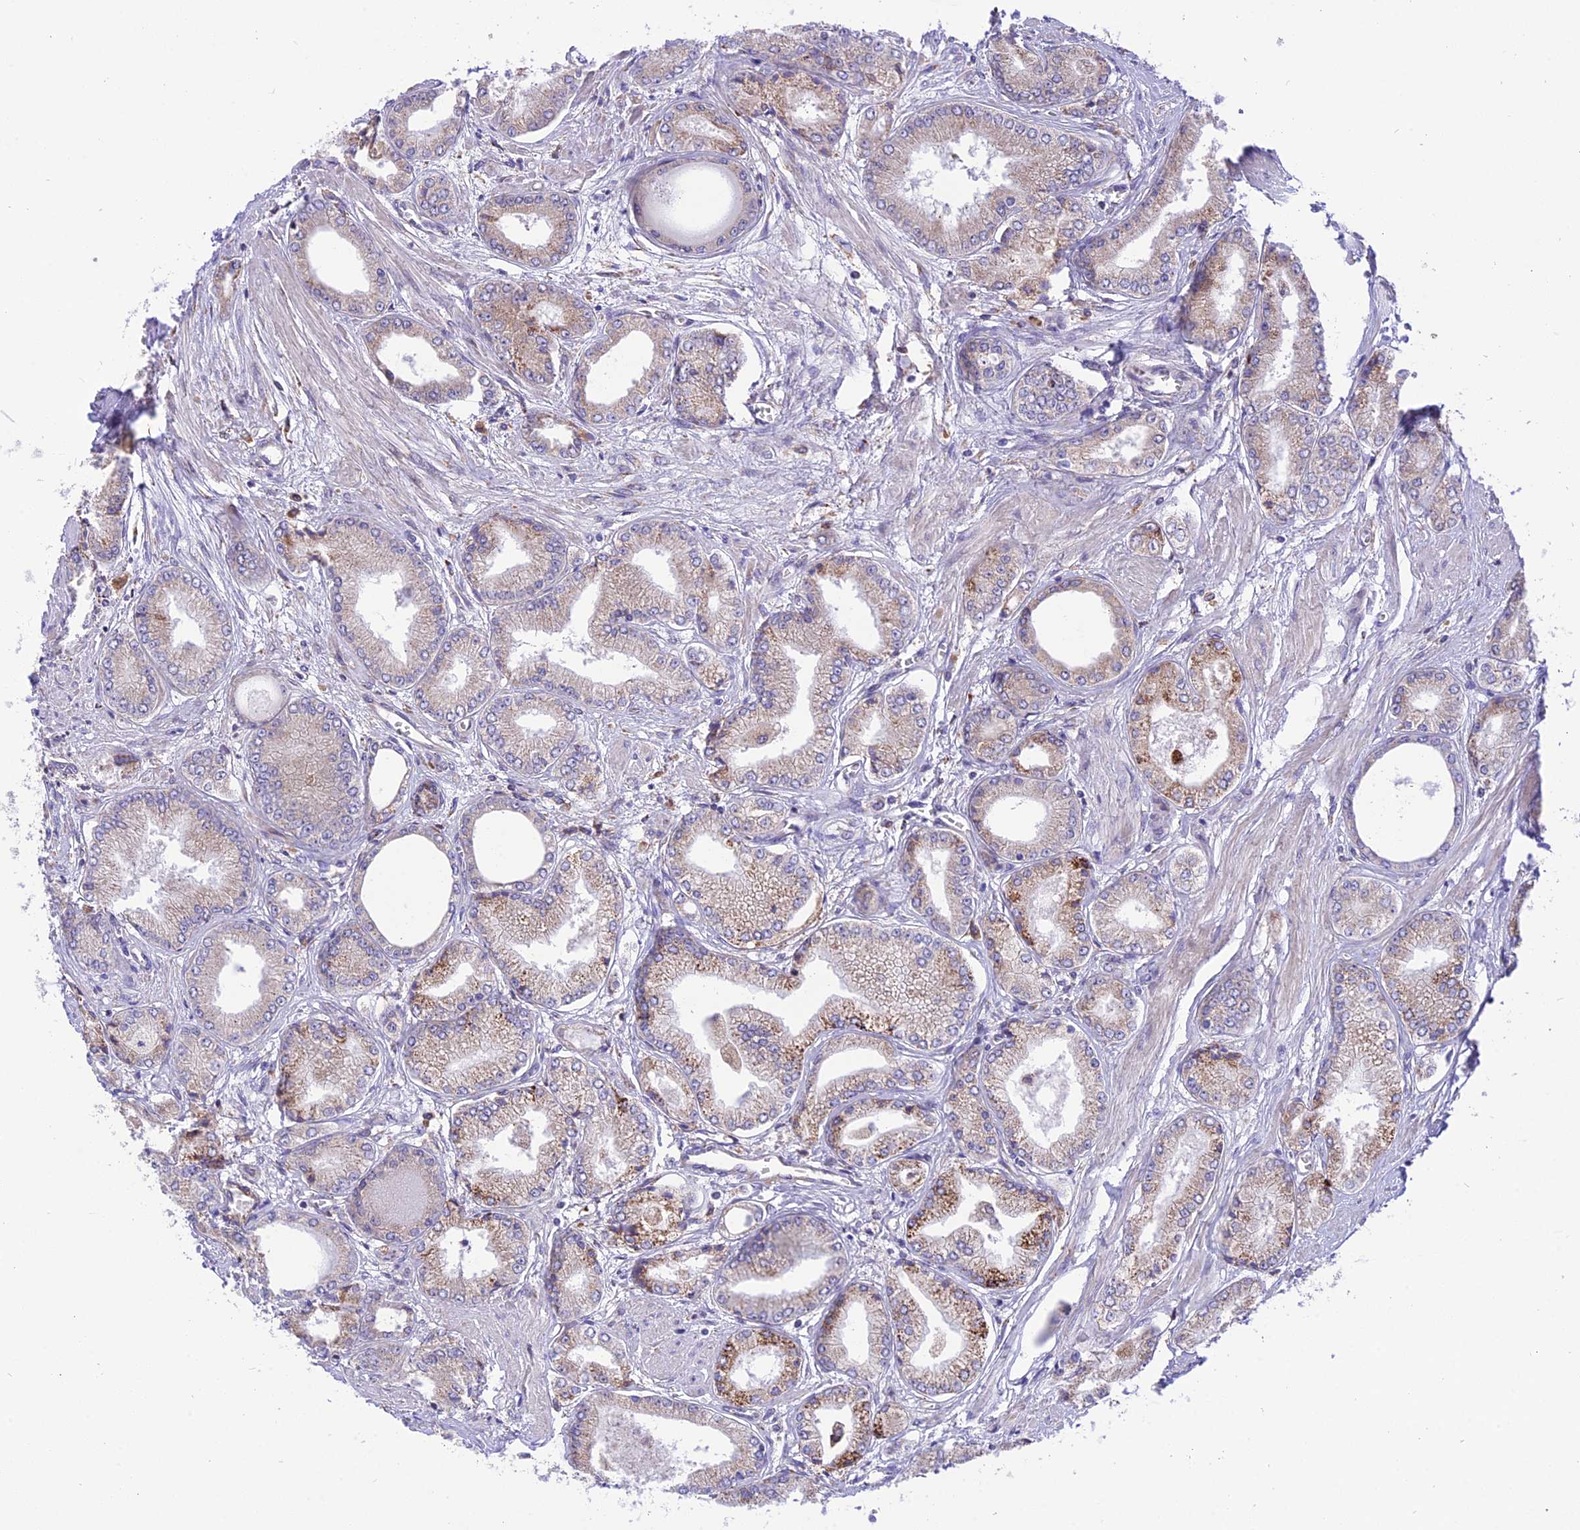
{"staining": {"intensity": "moderate", "quantity": "<25%", "location": "cytoplasmic/membranous"}, "tissue": "prostate cancer", "cell_type": "Tumor cells", "image_type": "cancer", "snomed": [{"axis": "morphology", "description": "Adenocarcinoma, Low grade"}, {"axis": "topography", "description": "Prostate"}], "caption": "Tumor cells show low levels of moderate cytoplasmic/membranous staining in approximately <25% of cells in low-grade adenocarcinoma (prostate).", "gene": "ARMCX6", "patient": {"sex": "male", "age": 60}}